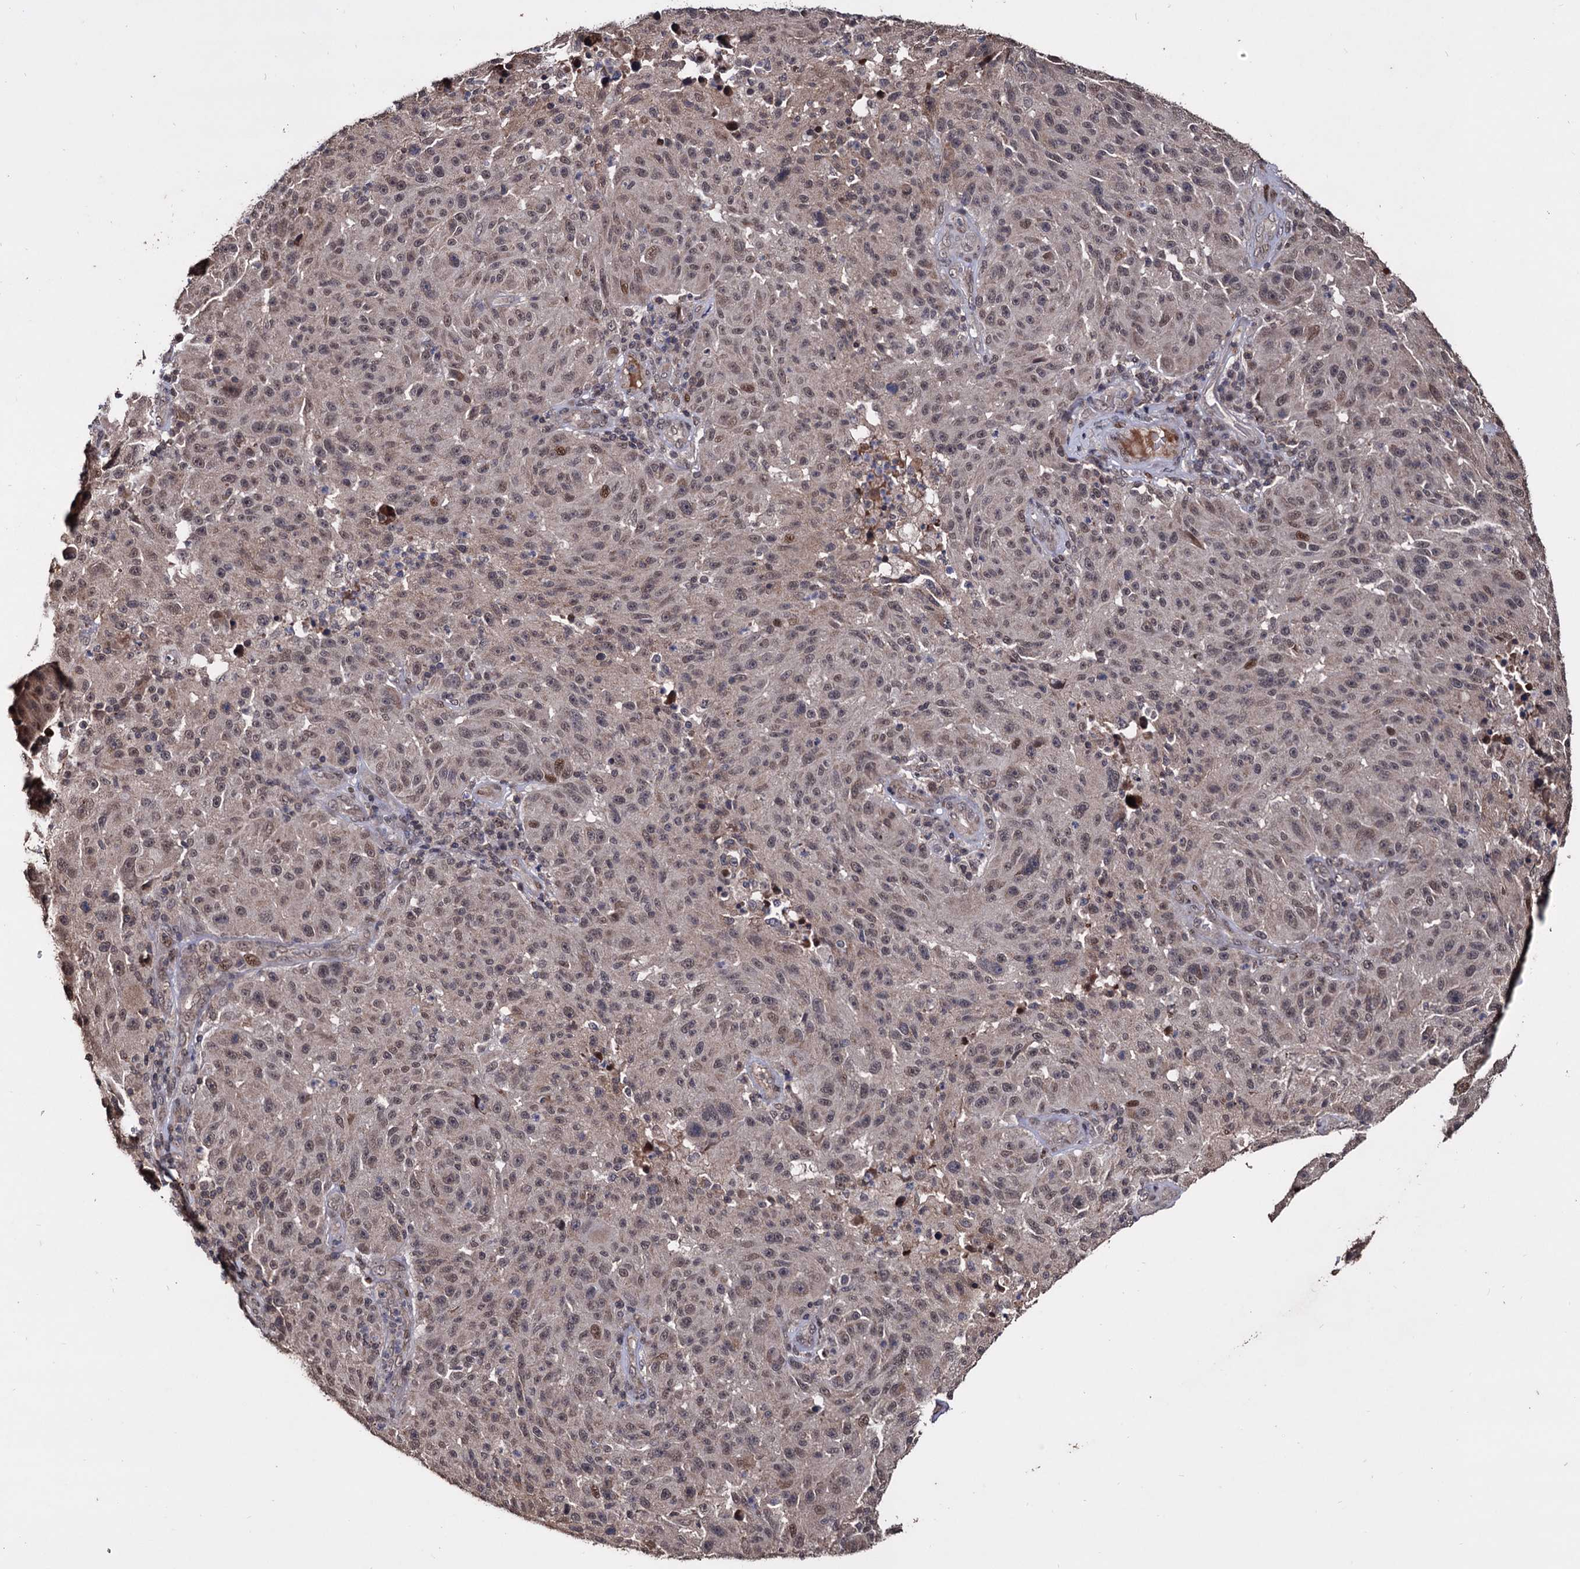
{"staining": {"intensity": "moderate", "quantity": "<25%", "location": "nuclear"}, "tissue": "melanoma", "cell_type": "Tumor cells", "image_type": "cancer", "snomed": [{"axis": "morphology", "description": "Malignant melanoma, NOS"}, {"axis": "topography", "description": "Skin"}], "caption": "Immunohistochemistry (IHC) micrograph of neoplastic tissue: human melanoma stained using IHC shows low levels of moderate protein expression localized specifically in the nuclear of tumor cells, appearing as a nuclear brown color.", "gene": "KLF5", "patient": {"sex": "male", "age": 53}}